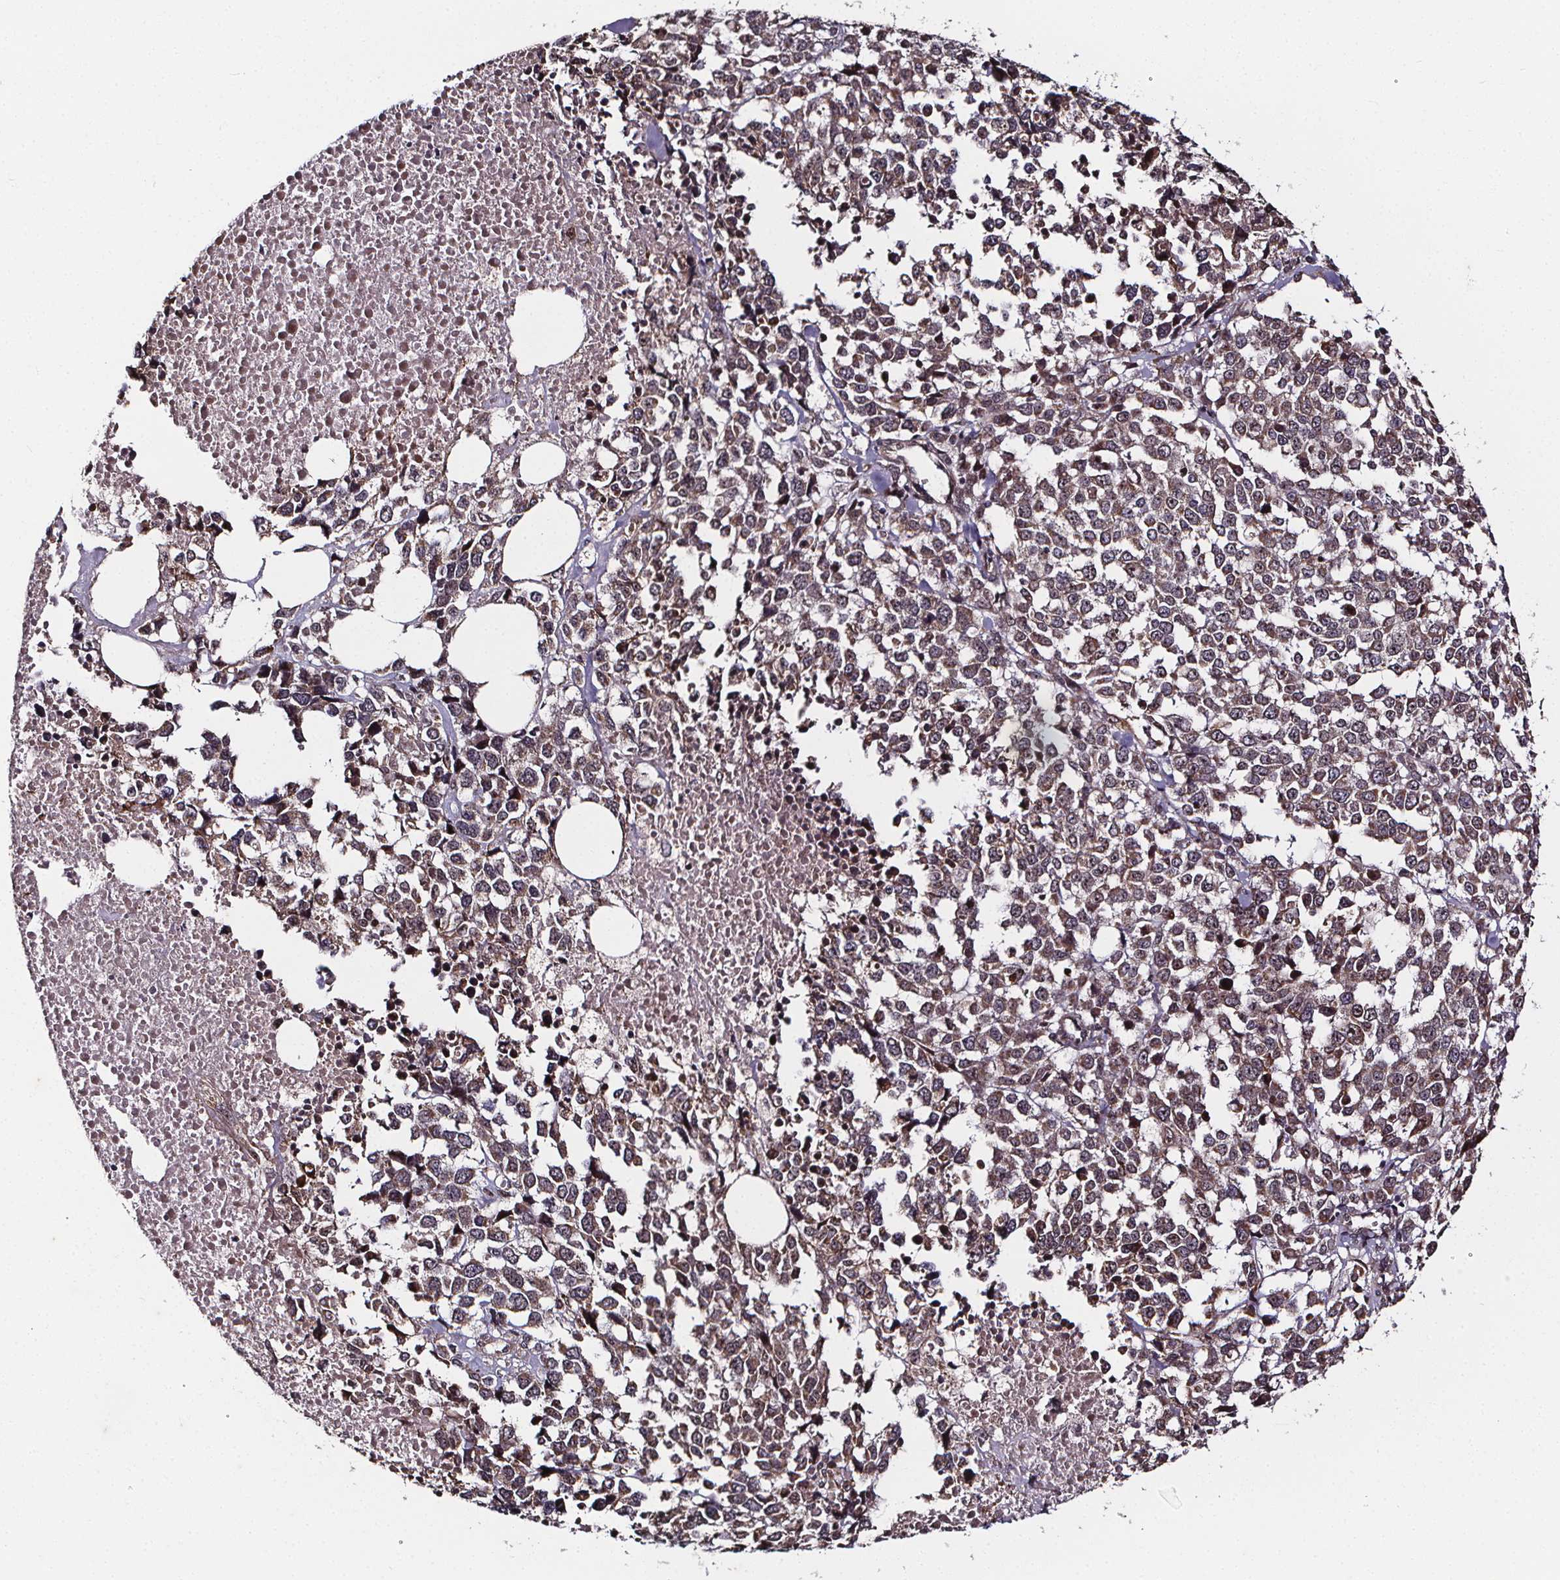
{"staining": {"intensity": "weak", "quantity": "<25%", "location": "cytoplasmic/membranous"}, "tissue": "melanoma", "cell_type": "Tumor cells", "image_type": "cancer", "snomed": [{"axis": "morphology", "description": "Malignant melanoma, Metastatic site"}, {"axis": "topography", "description": "Skin"}], "caption": "This is a micrograph of immunohistochemistry (IHC) staining of melanoma, which shows no positivity in tumor cells.", "gene": "DDIT3", "patient": {"sex": "male", "age": 84}}